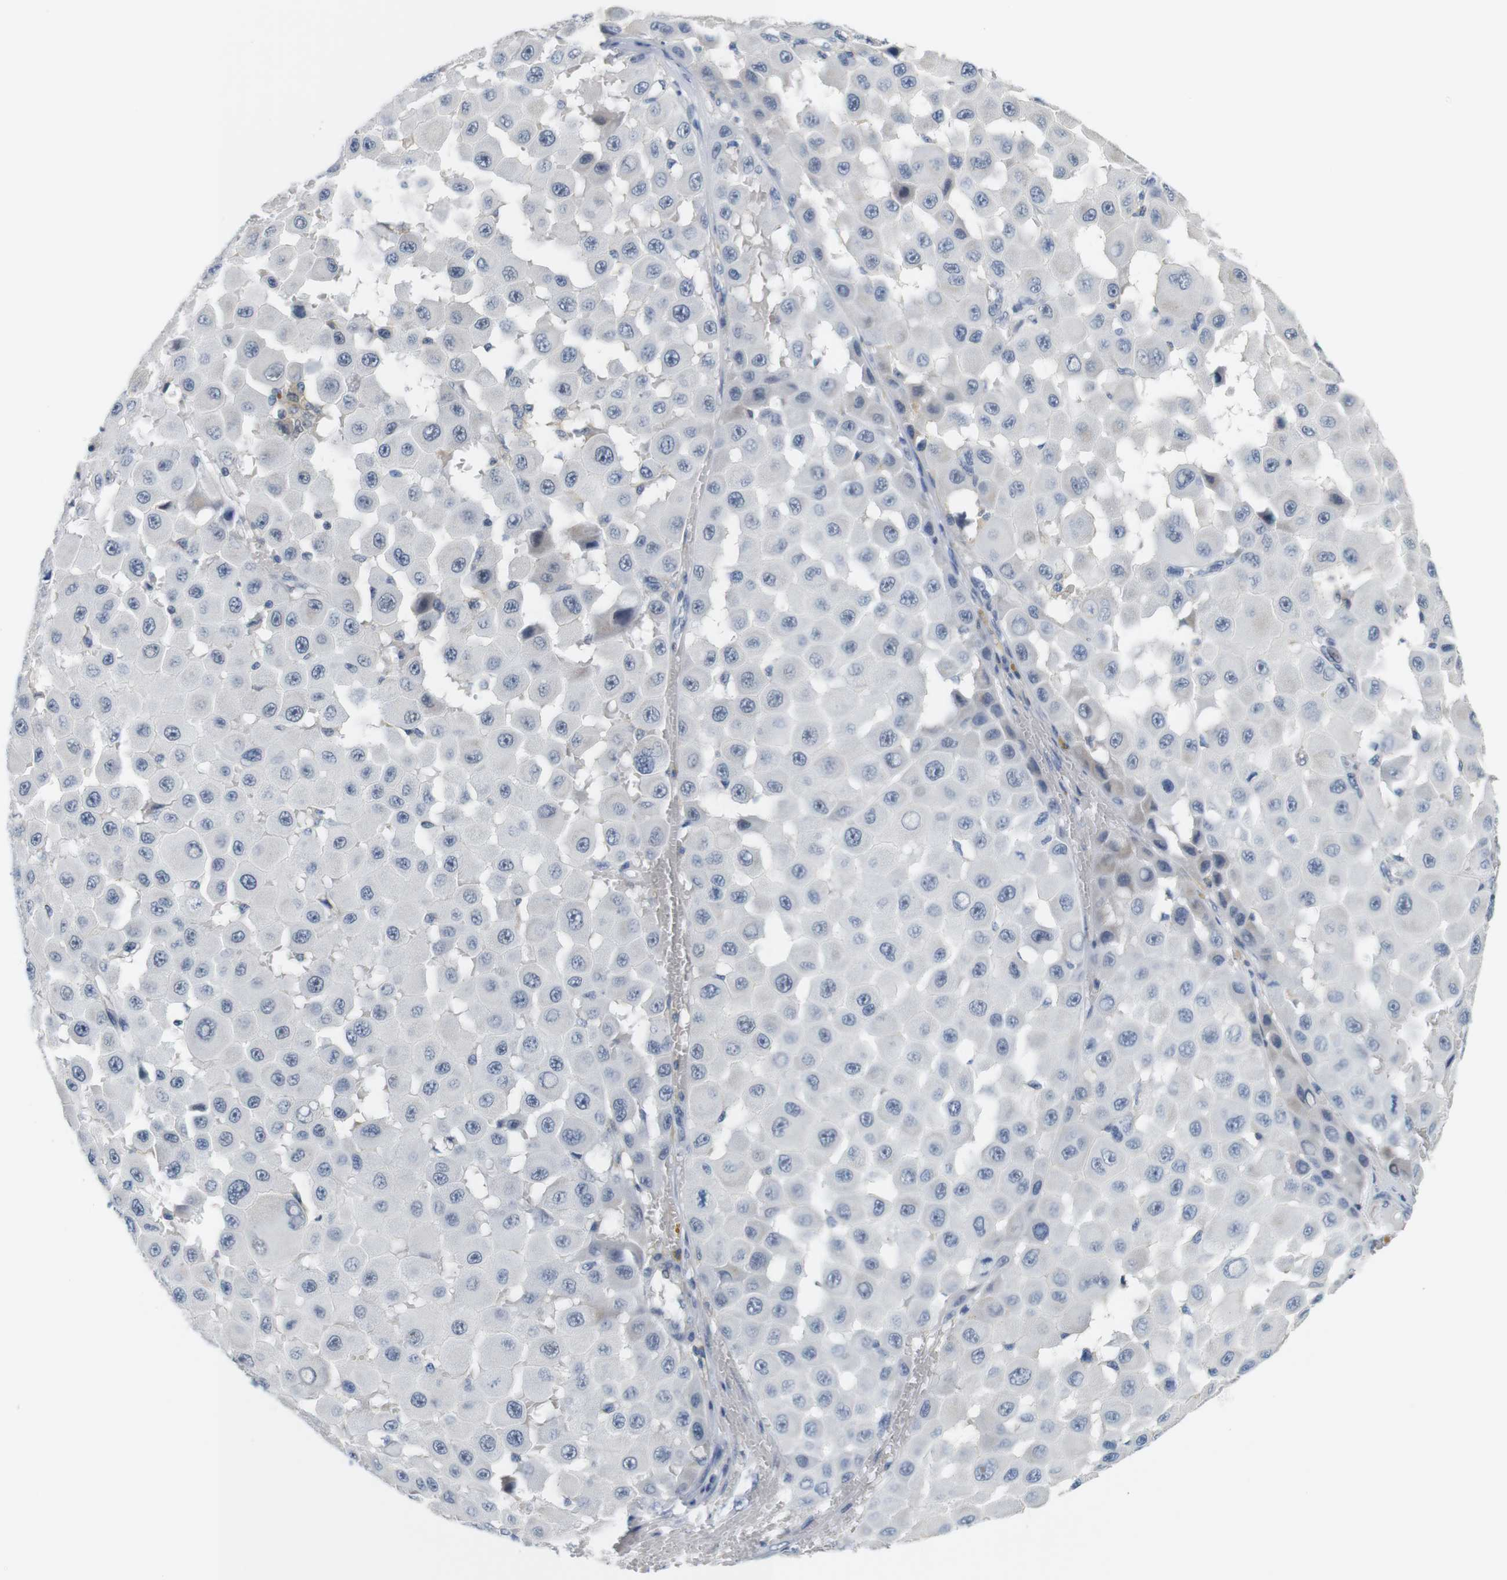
{"staining": {"intensity": "negative", "quantity": "none", "location": "none"}, "tissue": "melanoma", "cell_type": "Tumor cells", "image_type": "cancer", "snomed": [{"axis": "morphology", "description": "Malignant melanoma, NOS"}, {"axis": "topography", "description": "Skin"}], "caption": "Immunohistochemistry photomicrograph of neoplastic tissue: malignant melanoma stained with DAB displays no significant protein expression in tumor cells. (DAB immunohistochemistry with hematoxylin counter stain).", "gene": "OTOF", "patient": {"sex": "female", "age": 81}}